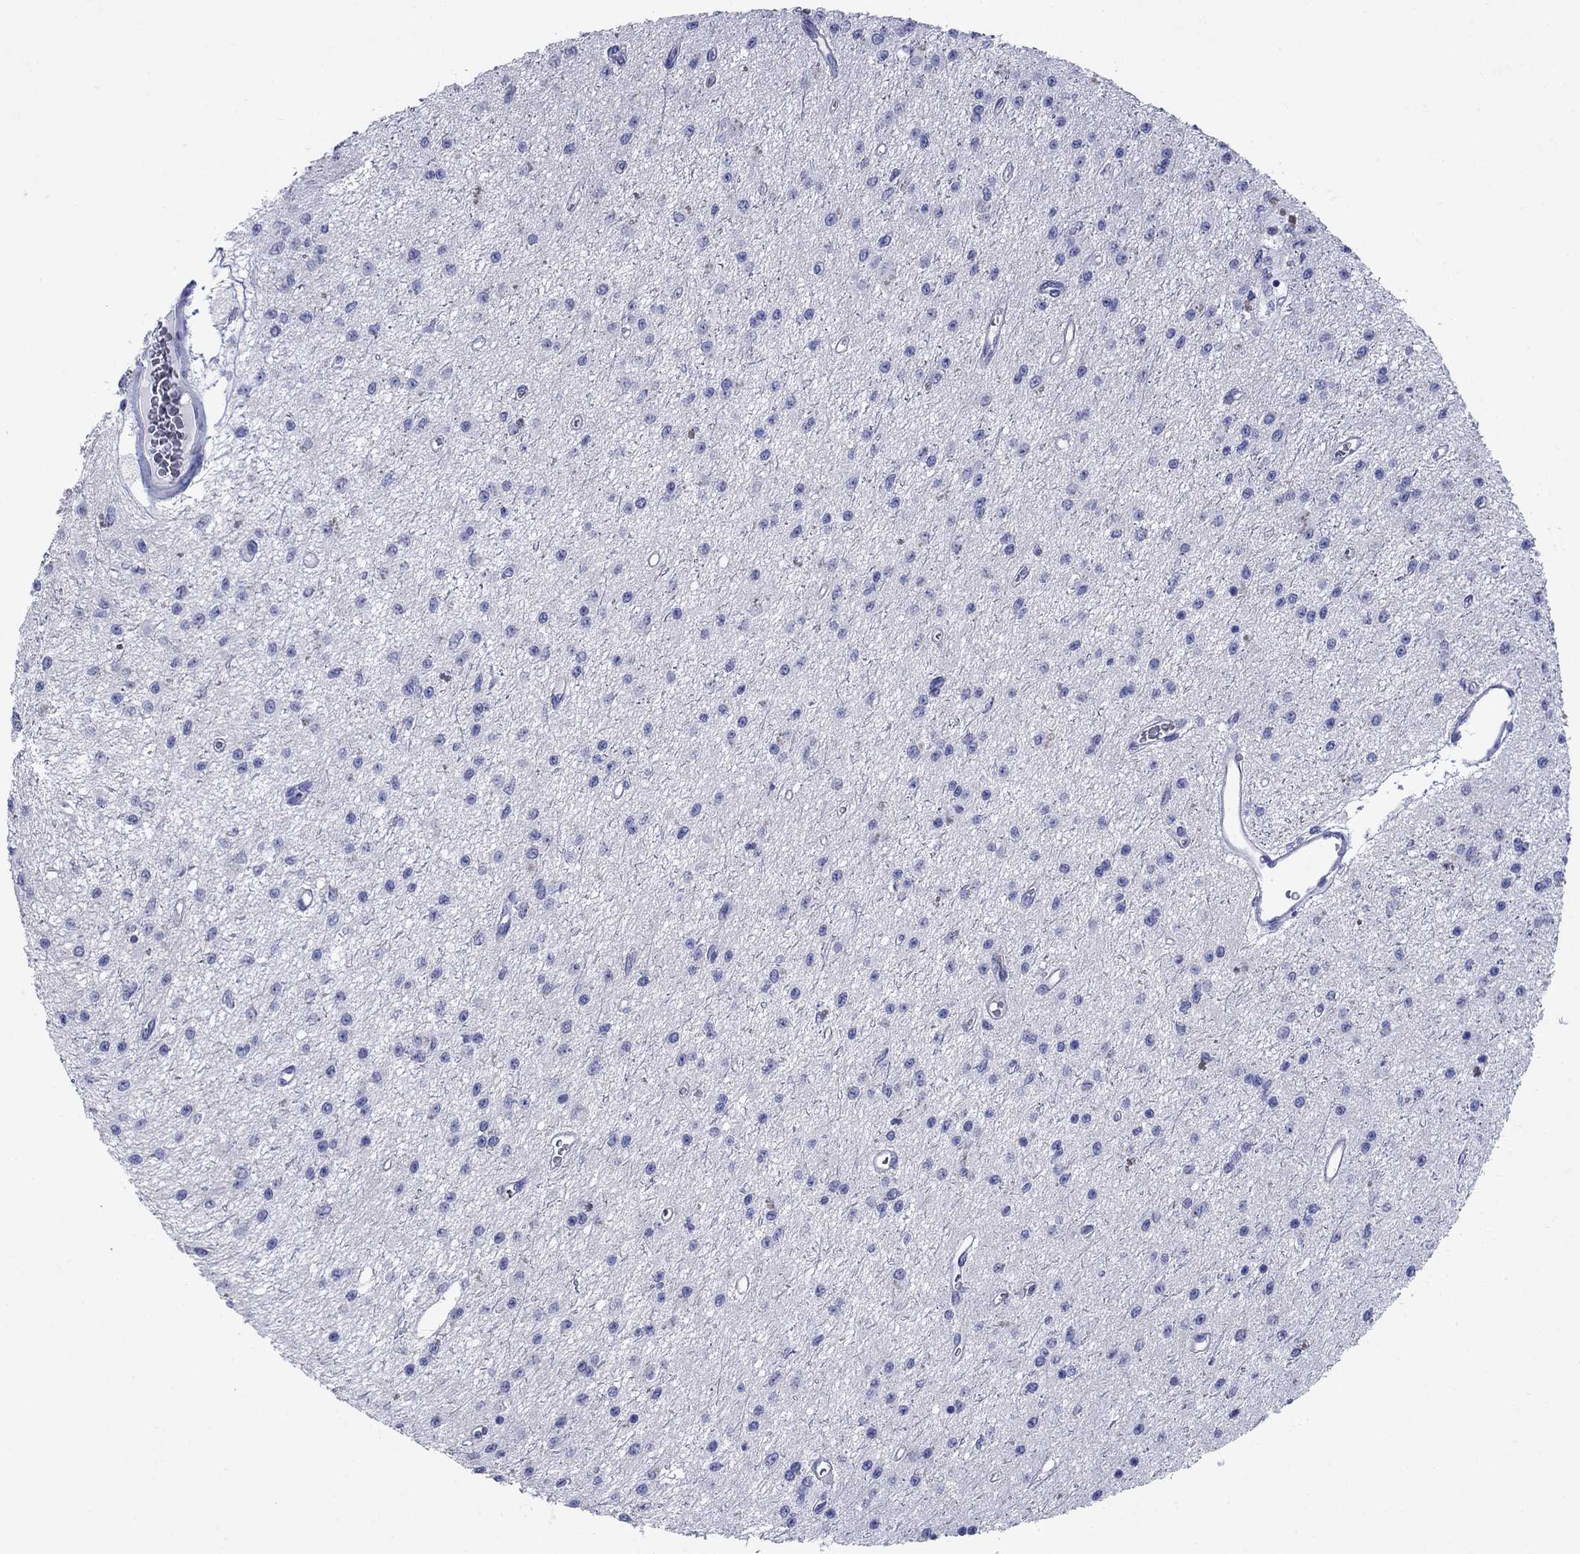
{"staining": {"intensity": "negative", "quantity": "none", "location": "none"}, "tissue": "glioma", "cell_type": "Tumor cells", "image_type": "cancer", "snomed": [{"axis": "morphology", "description": "Glioma, malignant, Low grade"}, {"axis": "topography", "description": "Brain"}], "caption": "Tumor cells are negative for brown protein staining in glioma.", "gene": "SULT2B1", "patient": {"sex": "female", "age": 45}}